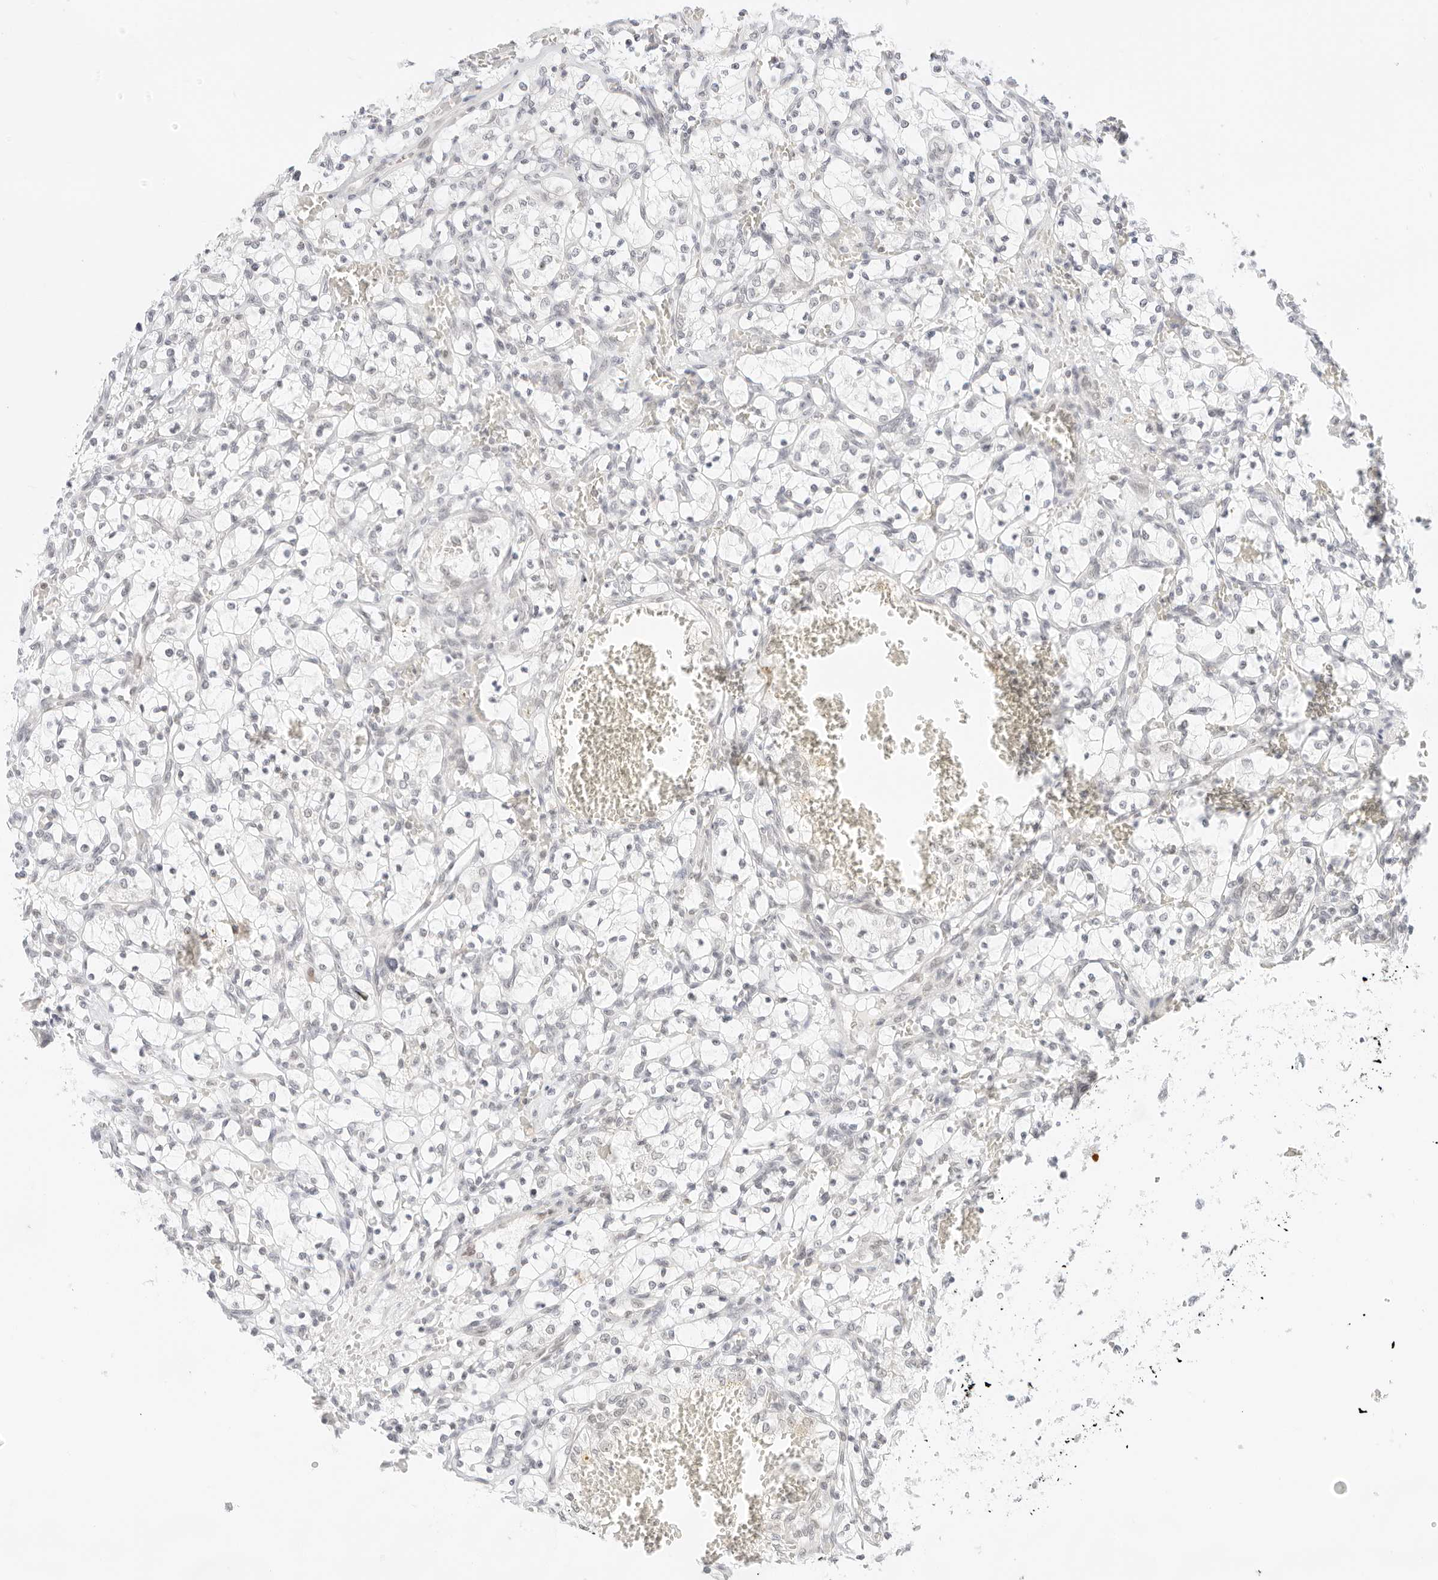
{"staining": {"intensity": "negative", "quantity": "none", "location": "none"}, "tissue": "renal cancer", "cell_type": "Tumor cells", "image_type": "cancer", "snomed": [{"axis": "morphology", "description": "Adenocarcinoma, NOS"}, {"axis": "topography", "description": "Kidney"}], "caption": "DAB immunohistochemical staining of human renal adenocarcinoma reveals no significant staining in tumor cells.", "gene": "POLR3C", "patient": {"sex": "female", "age": 69}}